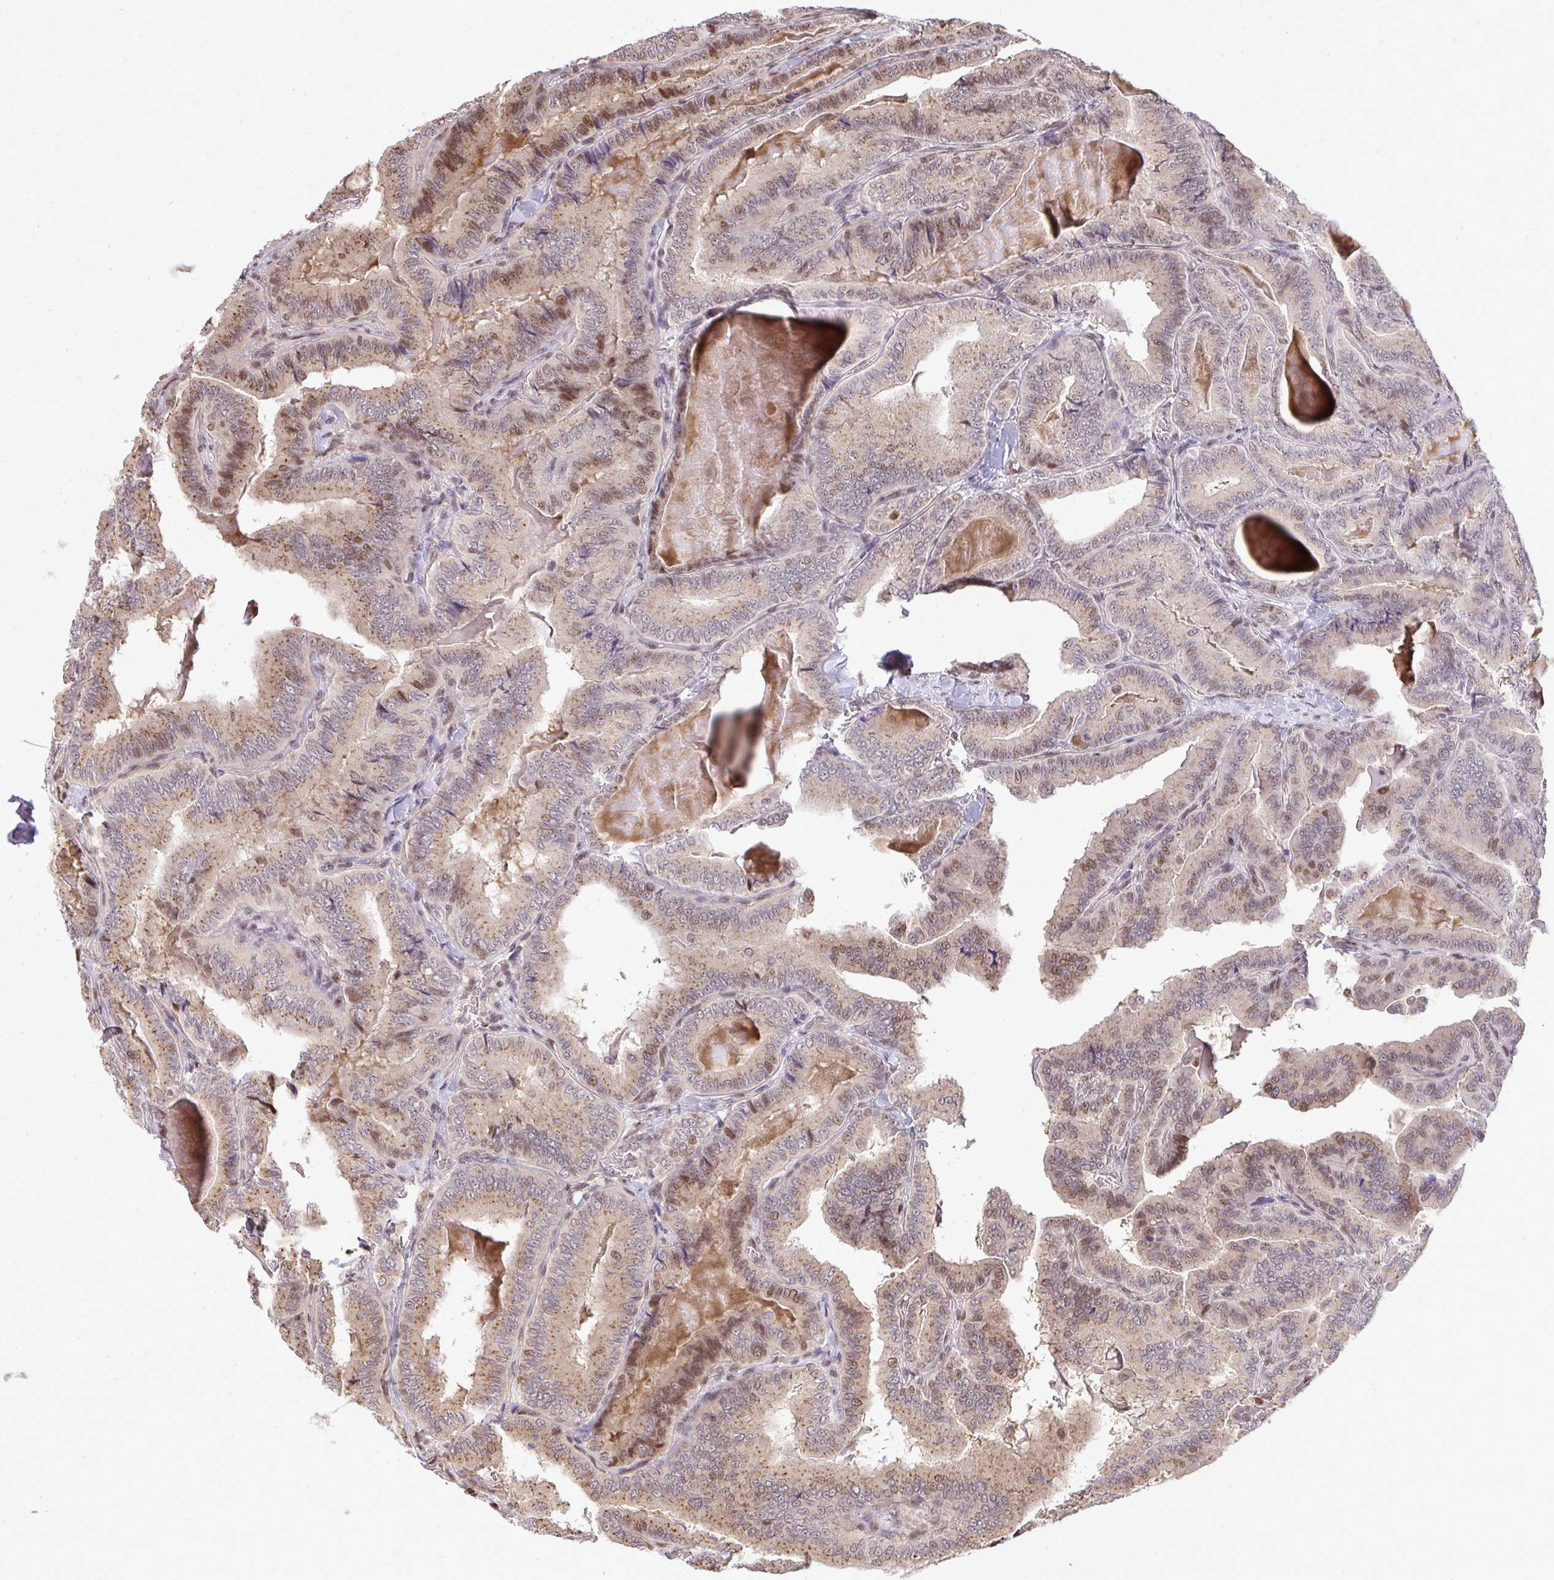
{"staining": {"intensity": "moderate", "quantity": "25%-75%", "location": "cytoplasmic/membranous,nuclear"}, "tissue": "thyroid cancer", "cell_type": "Tumor cells", "image_type": "cancer", "snomed": [{"axis": "morphology", "description": "Papillary adenocarcinoma, NOS"}, {"axis": "topography", "description": "Thyroid gland"}], "caption": "The histopathology image reveals immunohistochemical staining of thyroid cancer (papillary adenocarcinoma). There is moderate cytoplasmic/membranous and nuclear positivity is present in approximately 25%-75% of tumor cells.", "gene": "PIGY", "patient": {"sex": "male", "age": 61}}